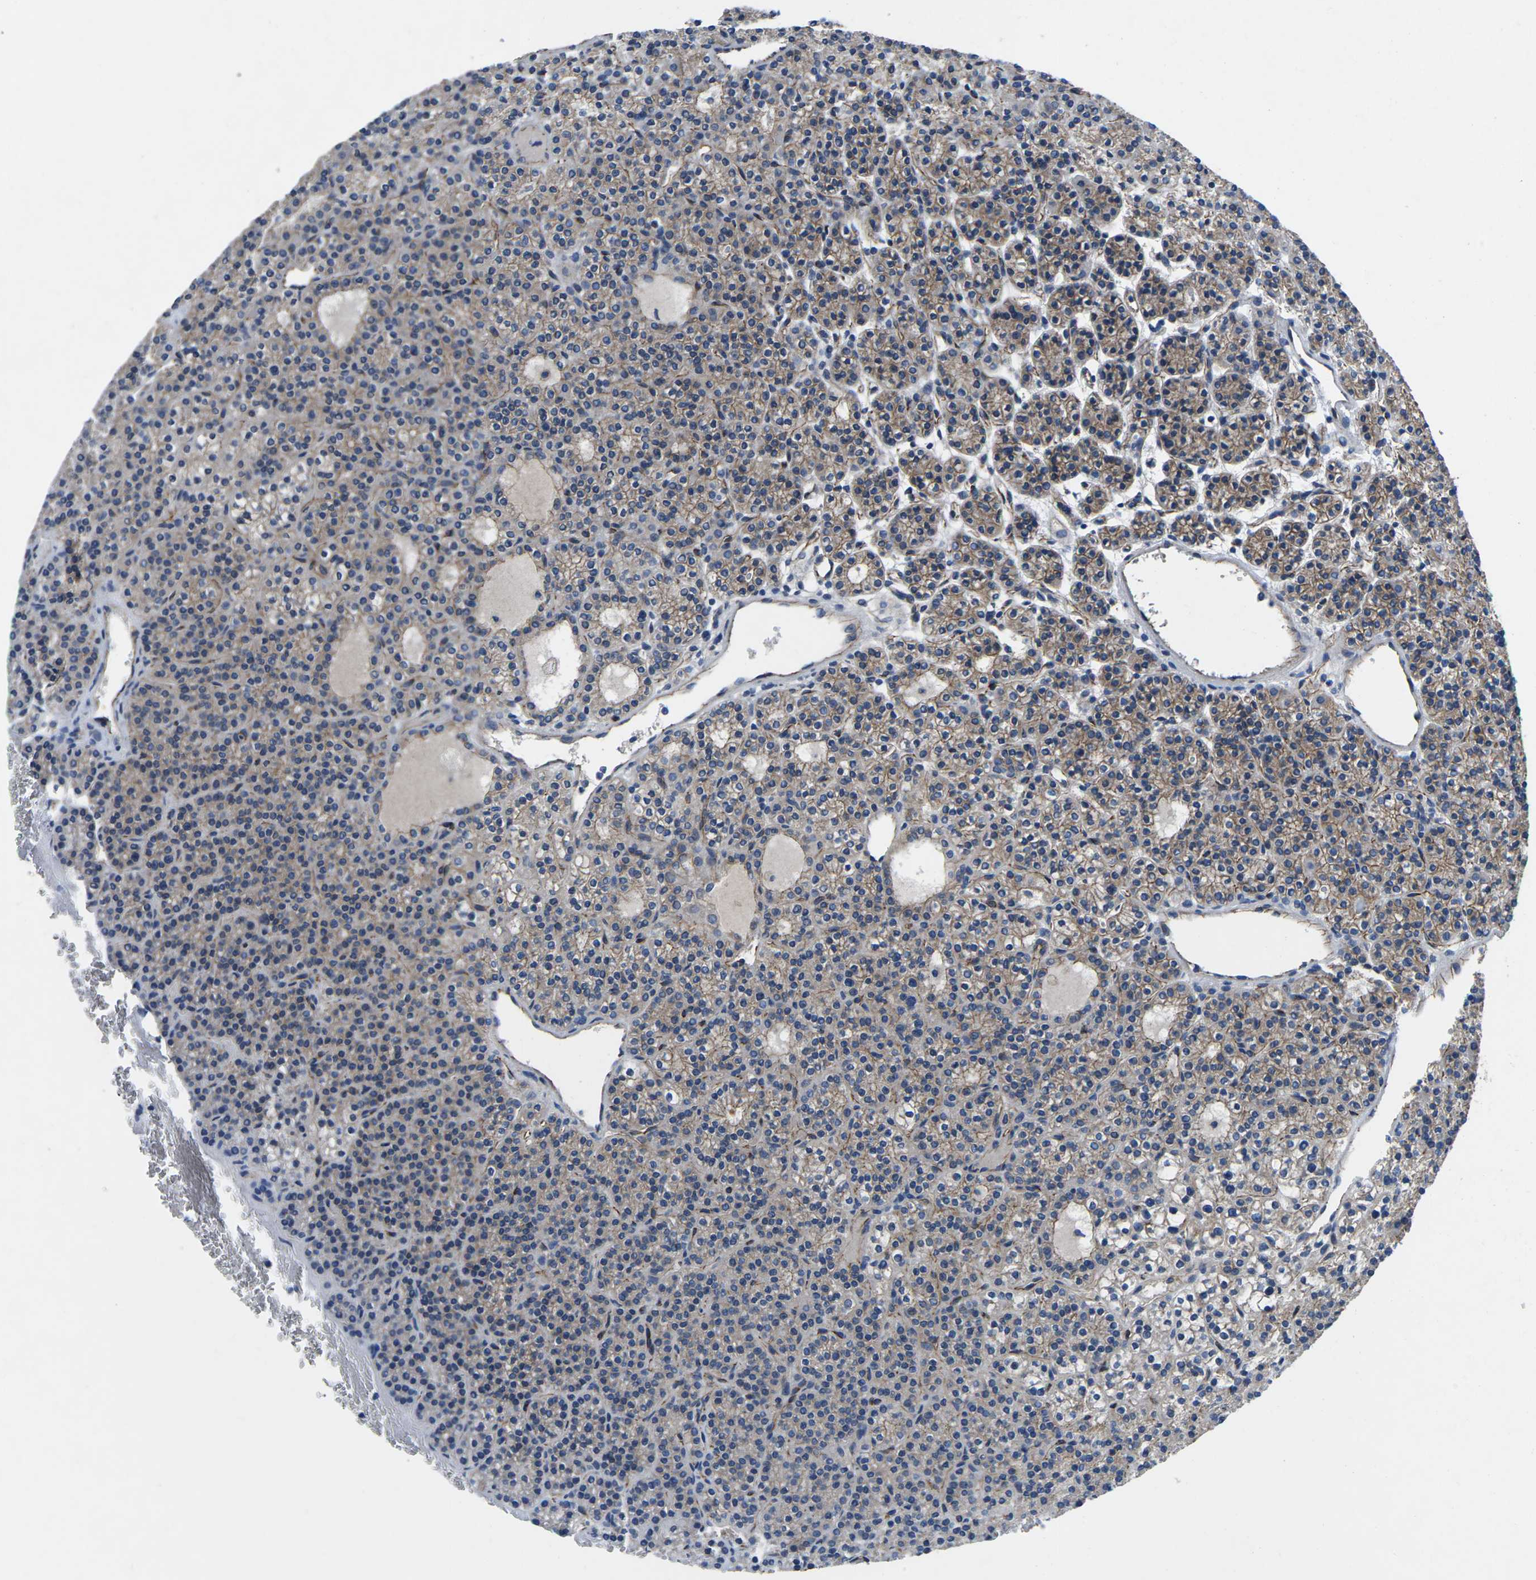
{"staining": {"intensity": "moderate", "quantity": ">75%", "location": "cytoplasmic/membranous"}, "tissue": "parathyroid gland", "cell_type": "Glandular cells", "image_type": "normal", "snomed": [{"axis": "morphology", "description": "Normal tissue, NOS"}, {"axis": "morphology", "description": "Adenoma, NOS"}, {"axis": "topography", "description": "Parathyroid gland"}], "caption": "DAB (3,3'-diaminobenzidine) immunohistochemical staining of normal human parathyroid gland demonstrates moderate cytoplasmic/membranous protein staining in about >75% of glandular cells.", "gene": "CTNND1", "patient": {"sex": "female", "age": 64}}